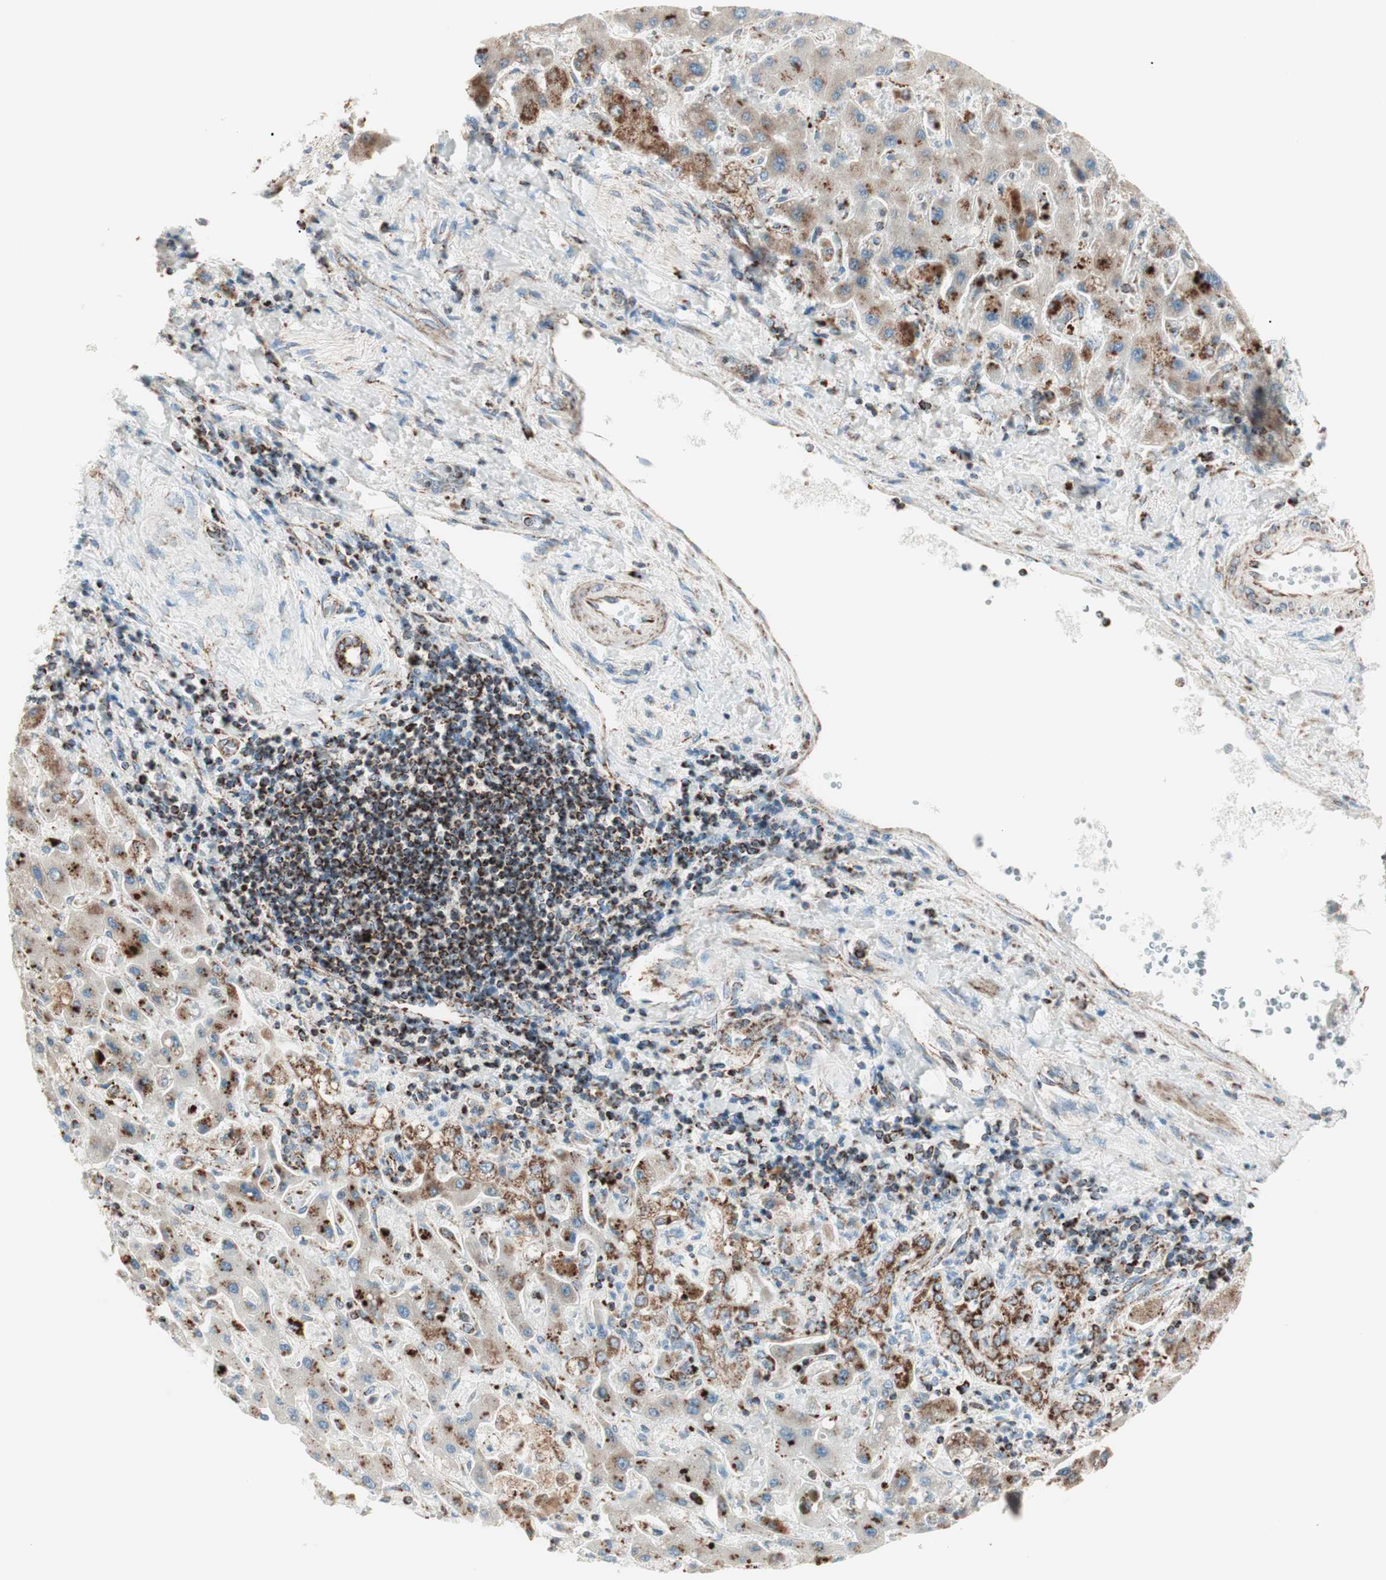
{"staining": {"intensity": "strong", "quantity": ">75%", "location": "cytoplasmic/membranous"}, "tissue": "liver cancer", "cell_type": "Tumor cells", "image_type": "cancer", "snomed": [{"axis": "morphology", "description": "Cholangiocarcinoma"}, {"axis": "topography", "description": "Liver"}], "caption": "Immunohistochemistry histopathology image of liver cancer (cholangiocarcinoma) stained for a protein (brown), which reveals high levels of strong cytoplasmic/membranous expression in about >75% of tumor cells.", "gene": "TOMM20", "patient": {"sex": "male", "age": 50}}